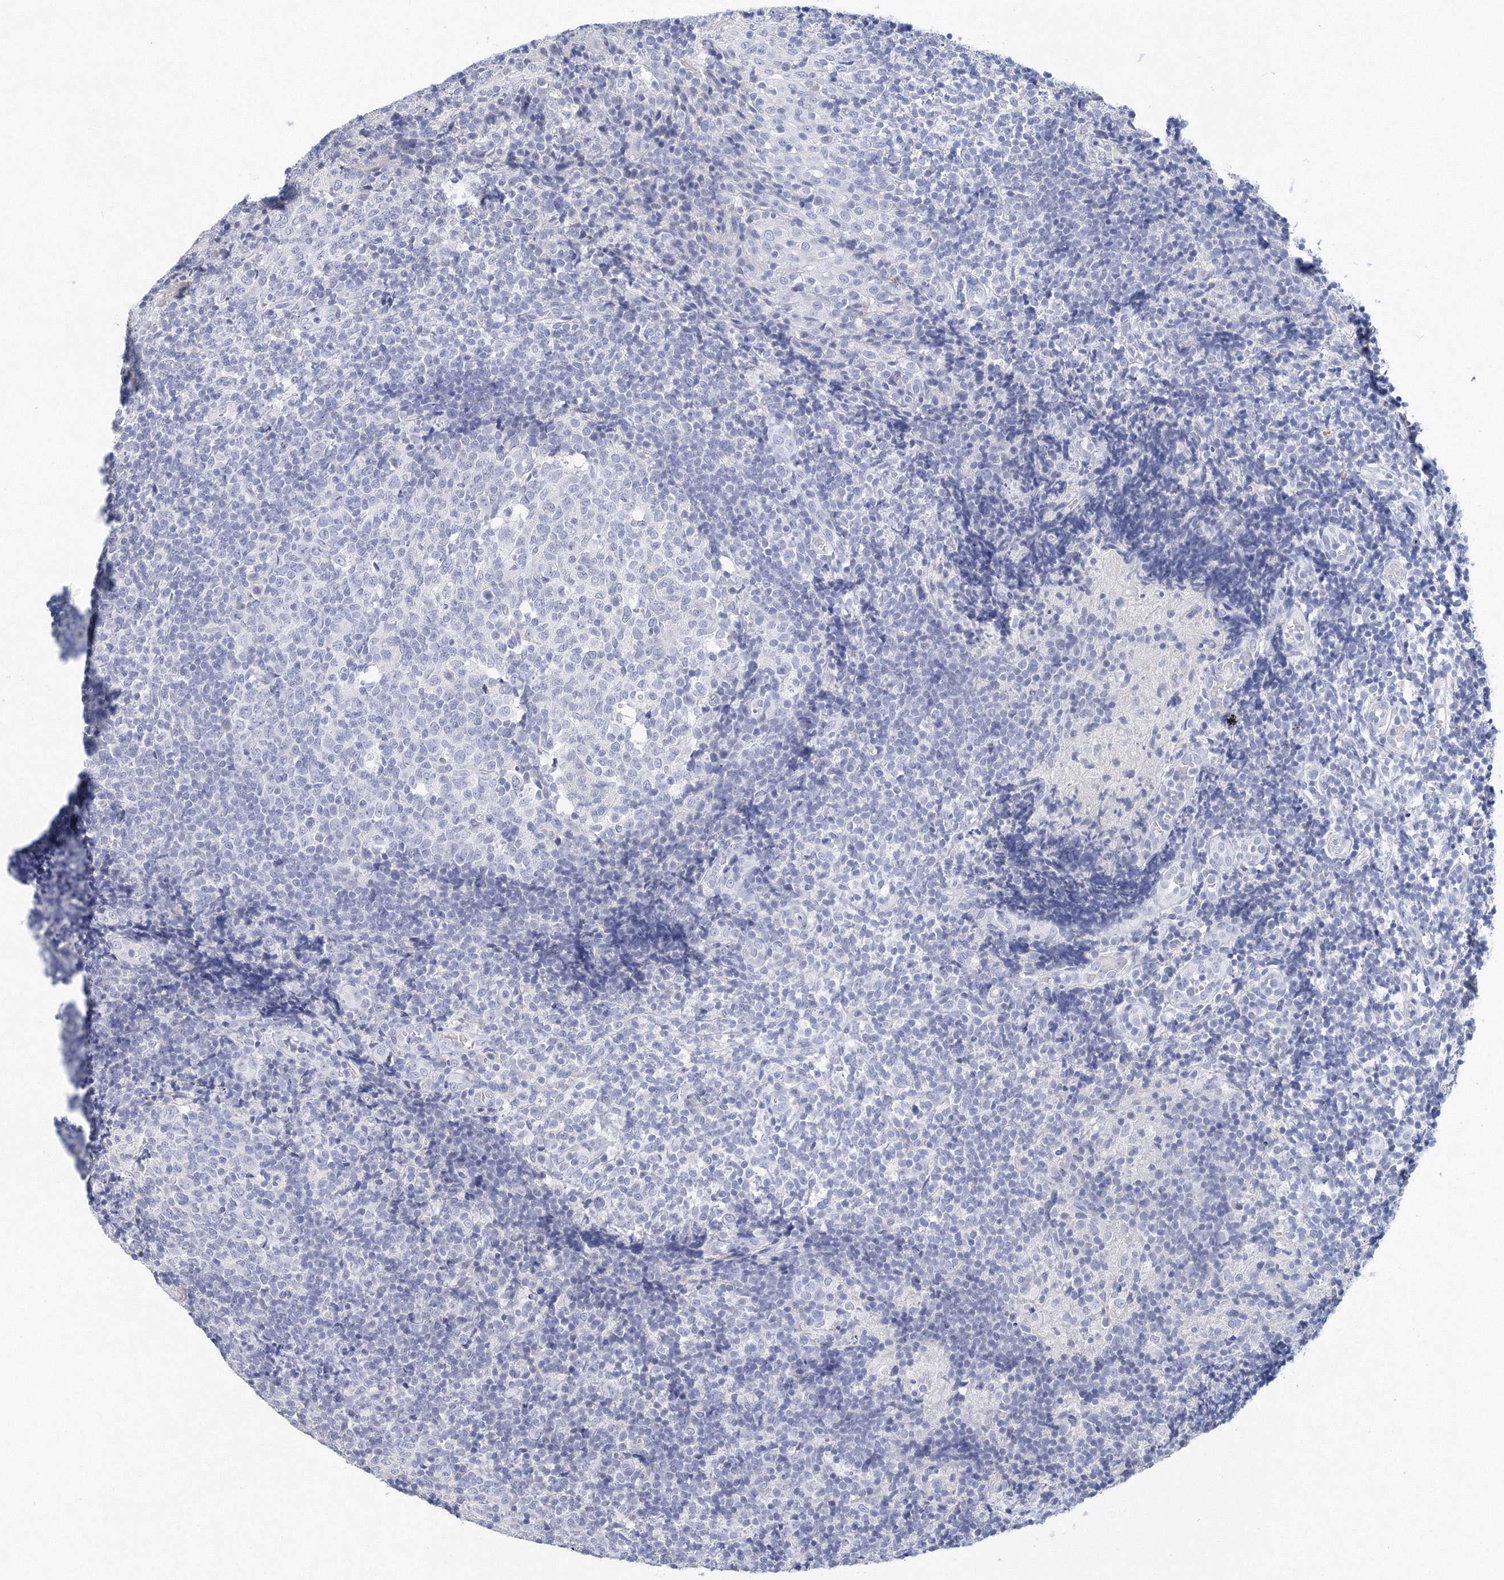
{"staining": {"intensity": "negative", "quantity": "none", "location": "none"}, "tissue": "tonsil", "cell_type": "Germinal center cells", "image_type": "normal", "snomed": [{"axis": "morphology", "description": "Normal tissue, NOS"}, {"axis": "topography", "description": "Tonsil"}], "caption": "Immunohistochemical staining of normal human tonsil demonstrates no significant expression in germinal center cells.", "gene": "LRRIQ4", "patient": {"sex": "female", "age": 19}}